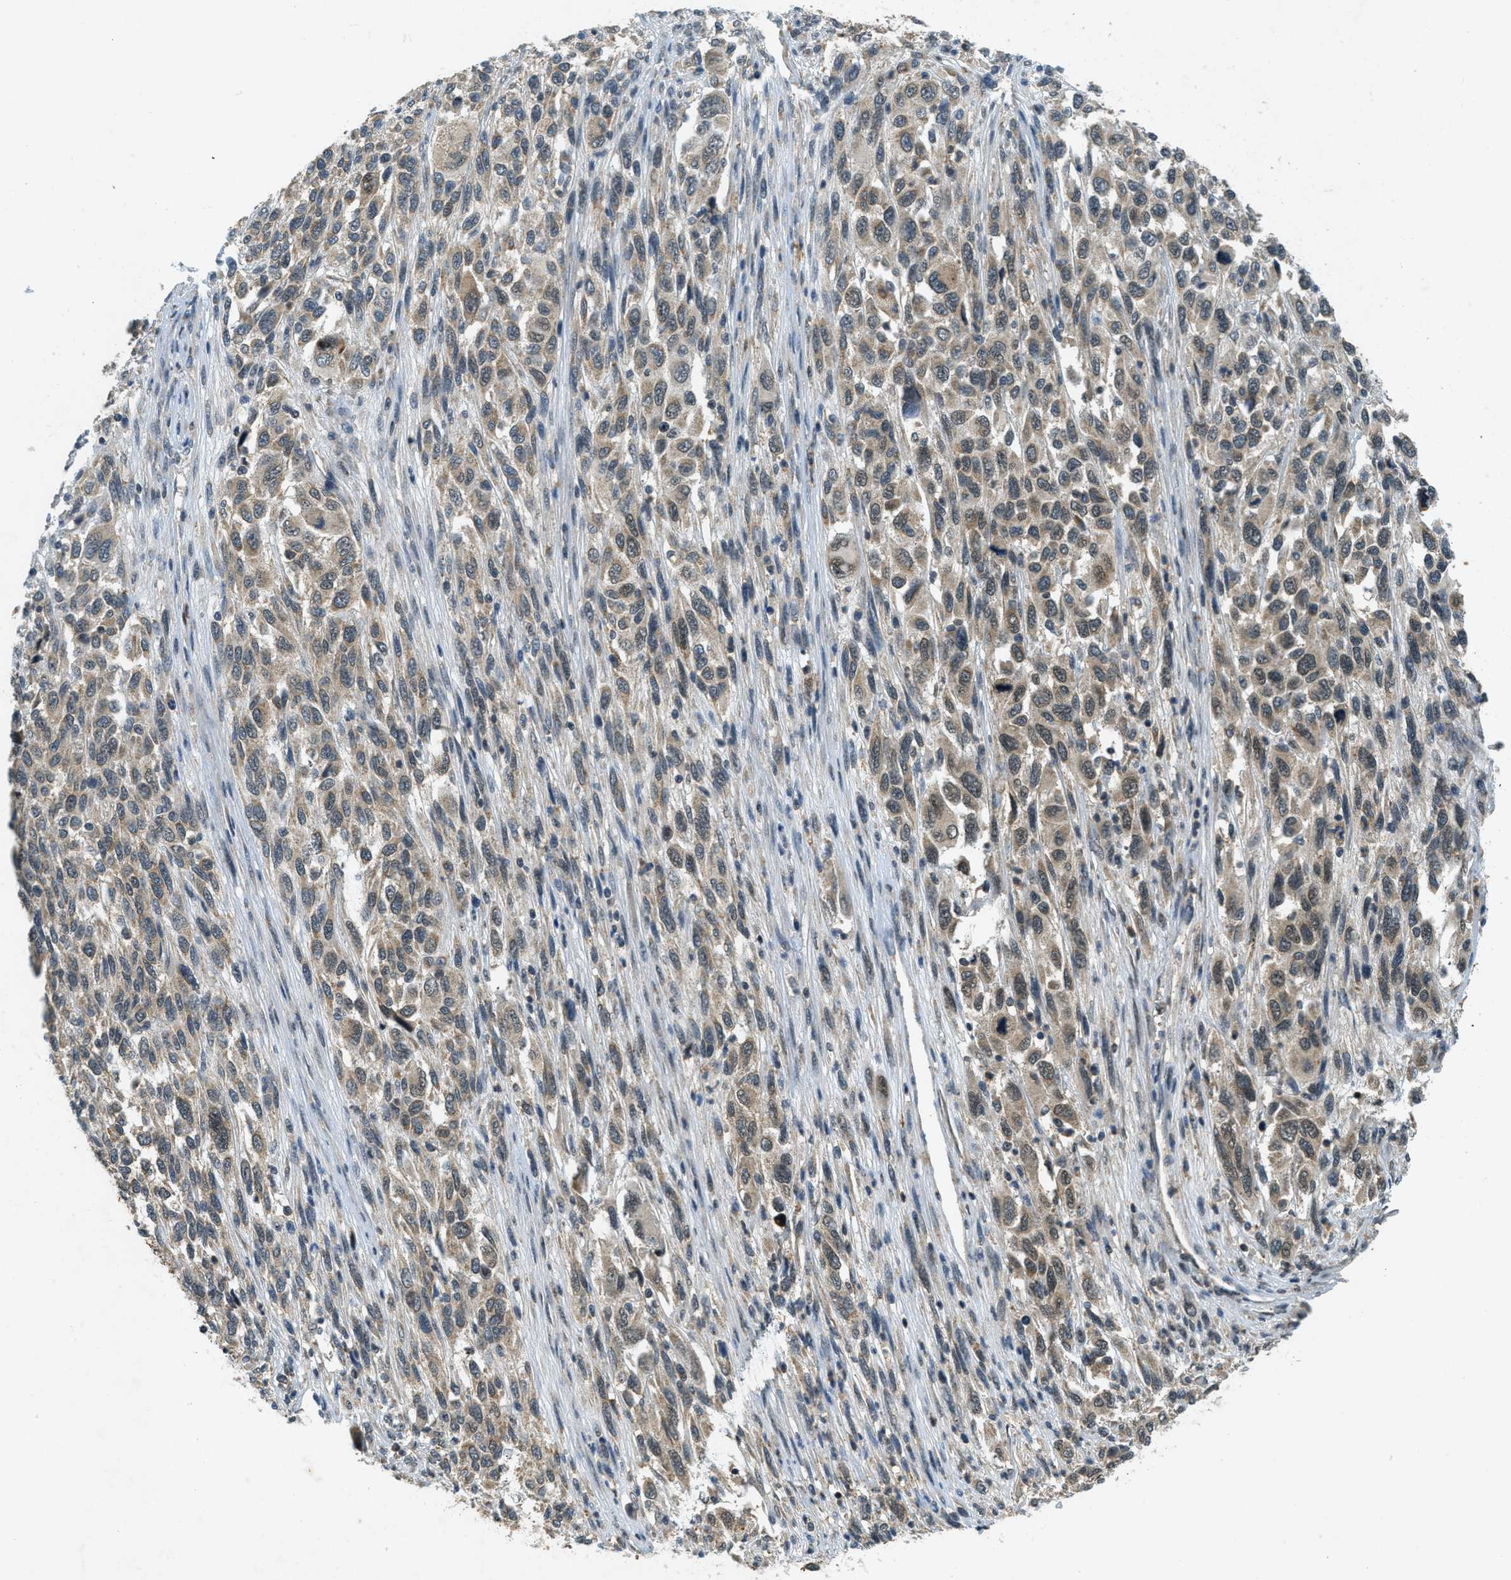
{"staining": {"intensity": "weak", "quantity": "25%-75%", "location": "cytoplasmic/membranous"}, "tissue": "melanoma", "cell_type": "Tumor cells", "image_type": "cancer", "snomed": [{"axis": "morphology", "description": "Malignant melanoma, Metastatic site"}, {"axis": "topography", "description": "Lymph node"}], "caption": "IHC (DAB (3,3'-diaminobenzidine)) staining of human malignant melanoma (metastatic site) shows weak cytoplasmic/membranous protein positivity in about 25%-75% of tumor cells.", "gene": "TCF20", "patient": {"sex": "male", "age": 61}}